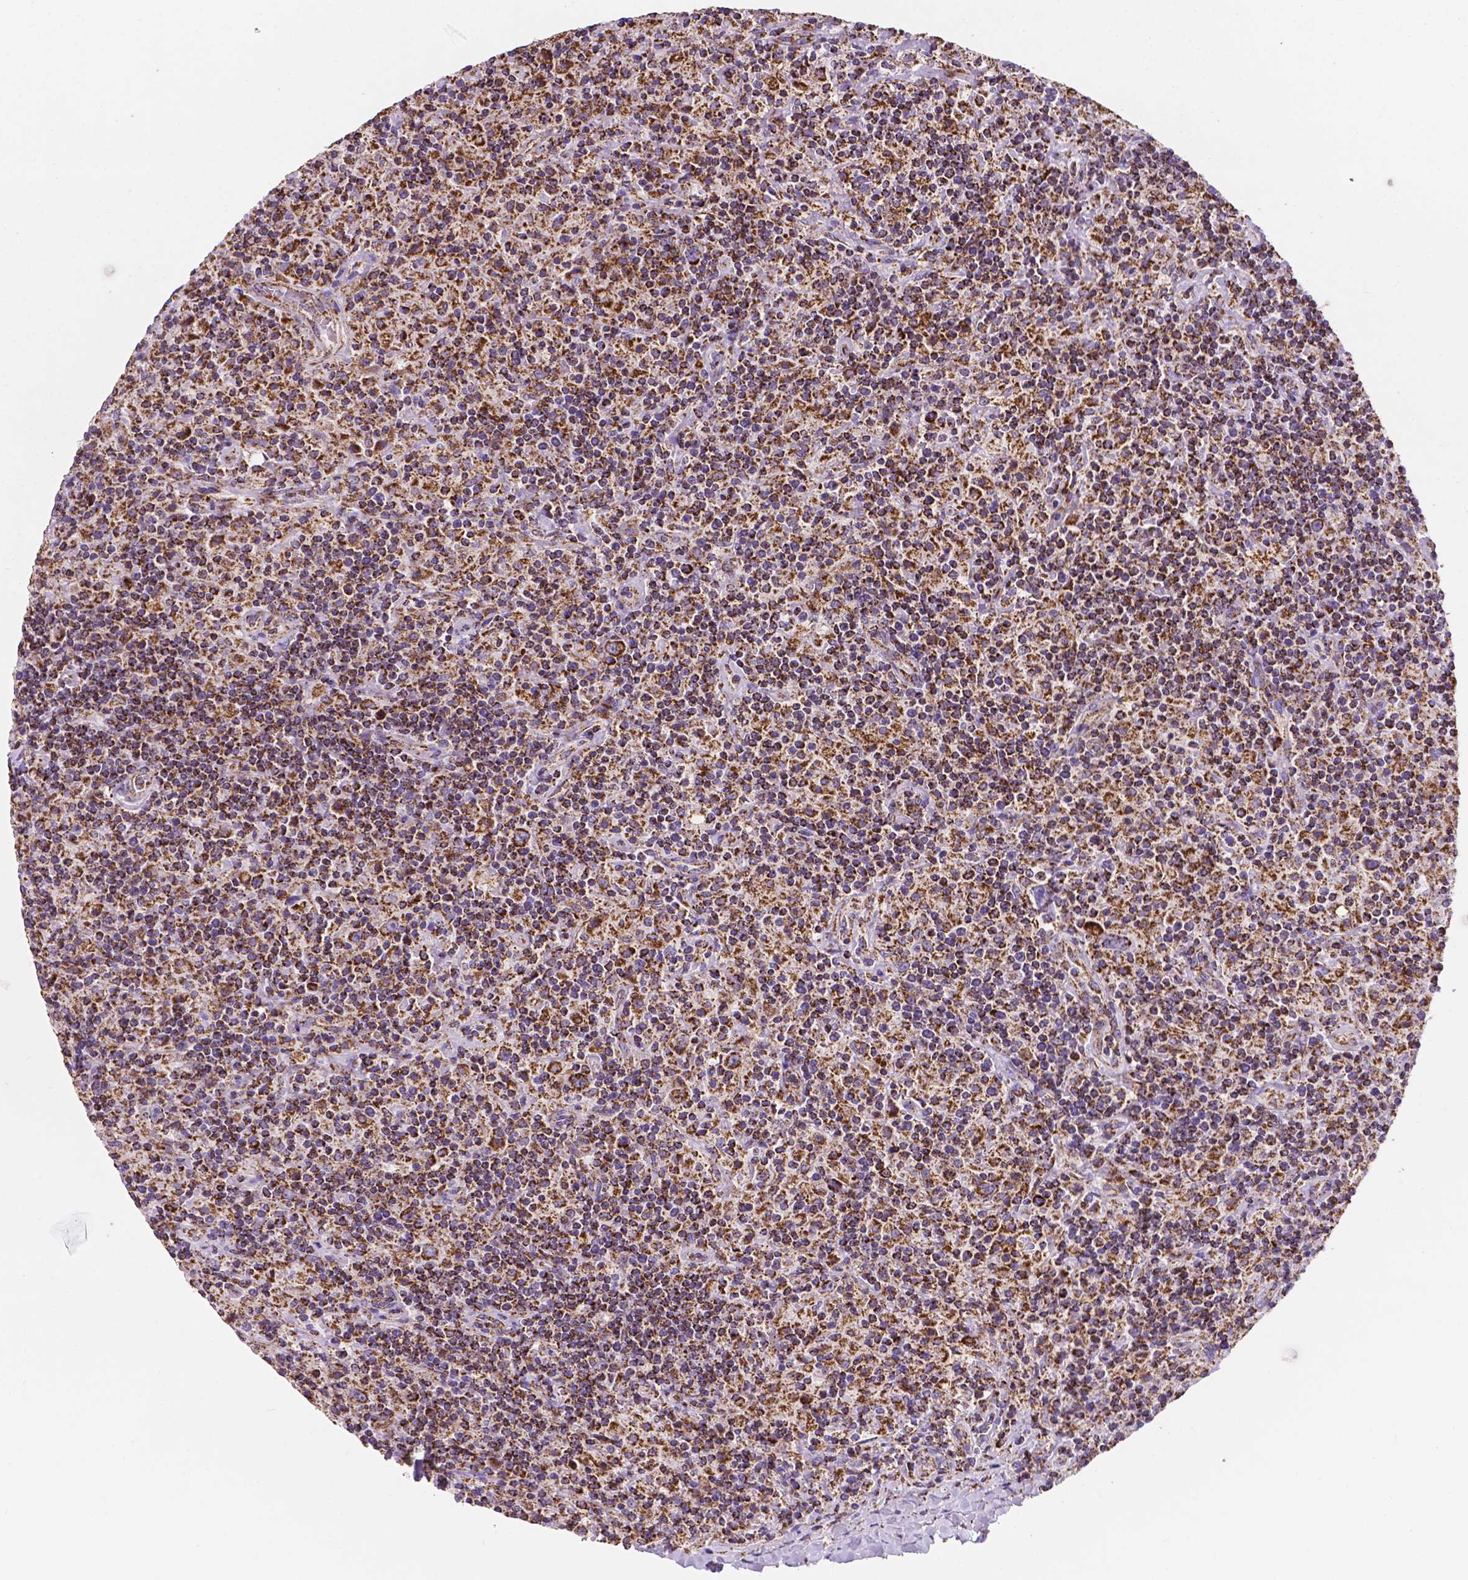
{"staining": {"intensity": "strong", "quantity": ">75%", "location": "cytoplasmic/membranous"}, "tissue": "lymphoma", "cell_type": "Tumor cells", "image_type": "cancer", "snomed": [{"axis": "morphology", "description": "Hodgkin's disease, NOS"}, {"axis": "topography", "description": "Lymph node"}], "caption": "The micrograph shows immunohistochemical staining of Hodgkin's disease. There is strong cytoplasmic/membranous staining is seen in about >75% of tumor cells.", "gene": "HSPD1", "patient": {"sex": "male", "age": 70}}